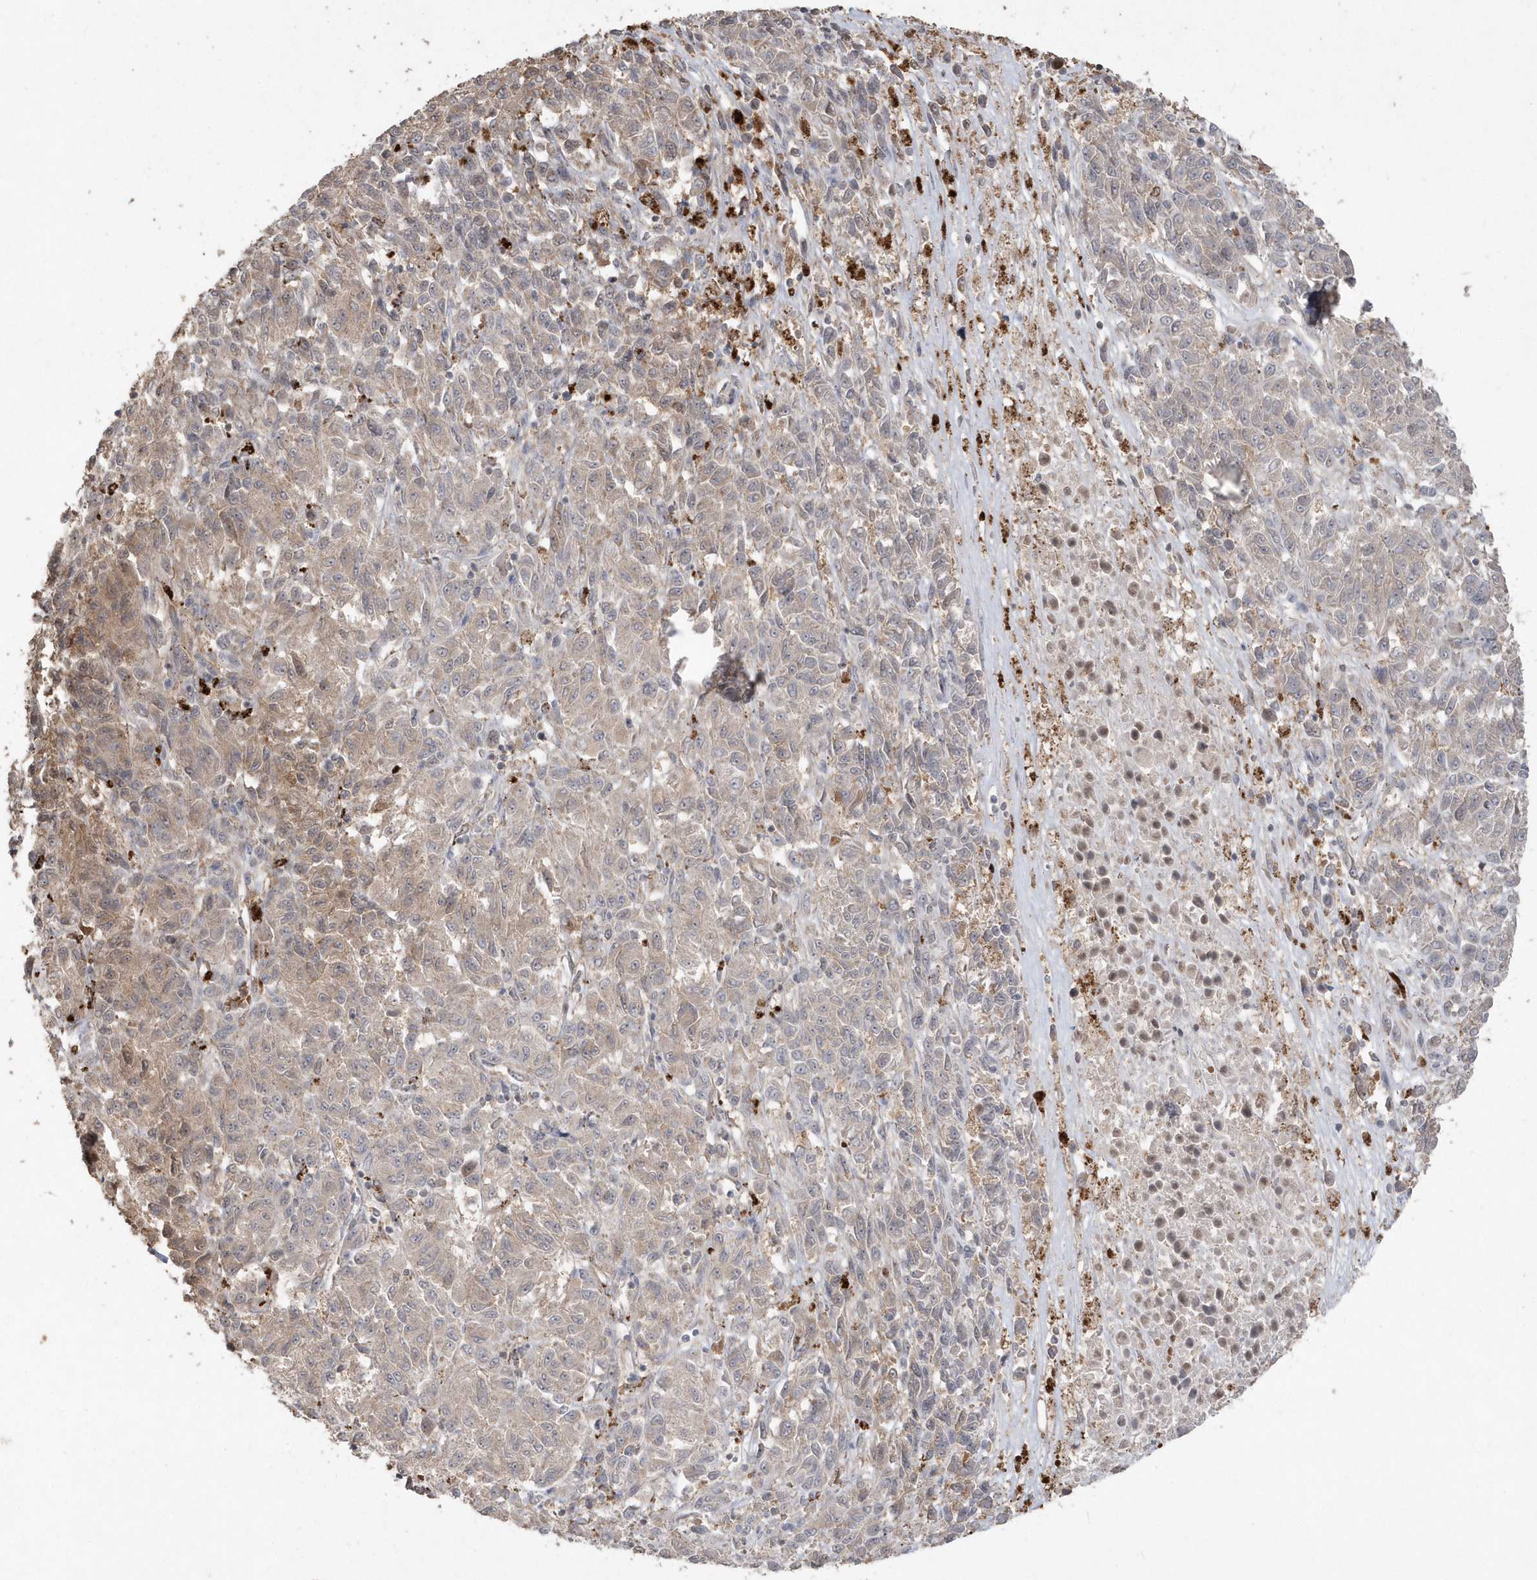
{"staining": {"intensity": "weak", "quantity": ">75%", "location": "cytoplasmic/membranous"}, "tissue": "melanoma", "cell_type": "Tumor cells", "image_type": "cancer", "snomed": [{"axis": "morphology", "description": "Malignant melanoma, Metastatic site"}, {"axis": "topography", "description": "Lung"}], "caption": "Brown immunohistochemical staining in human melanoma shows weak cytoplasmic/membranous expression in about >75% of tumor cells.", "gene": "GEMIN6", "patient": {"sex": "male", "age": 64}}